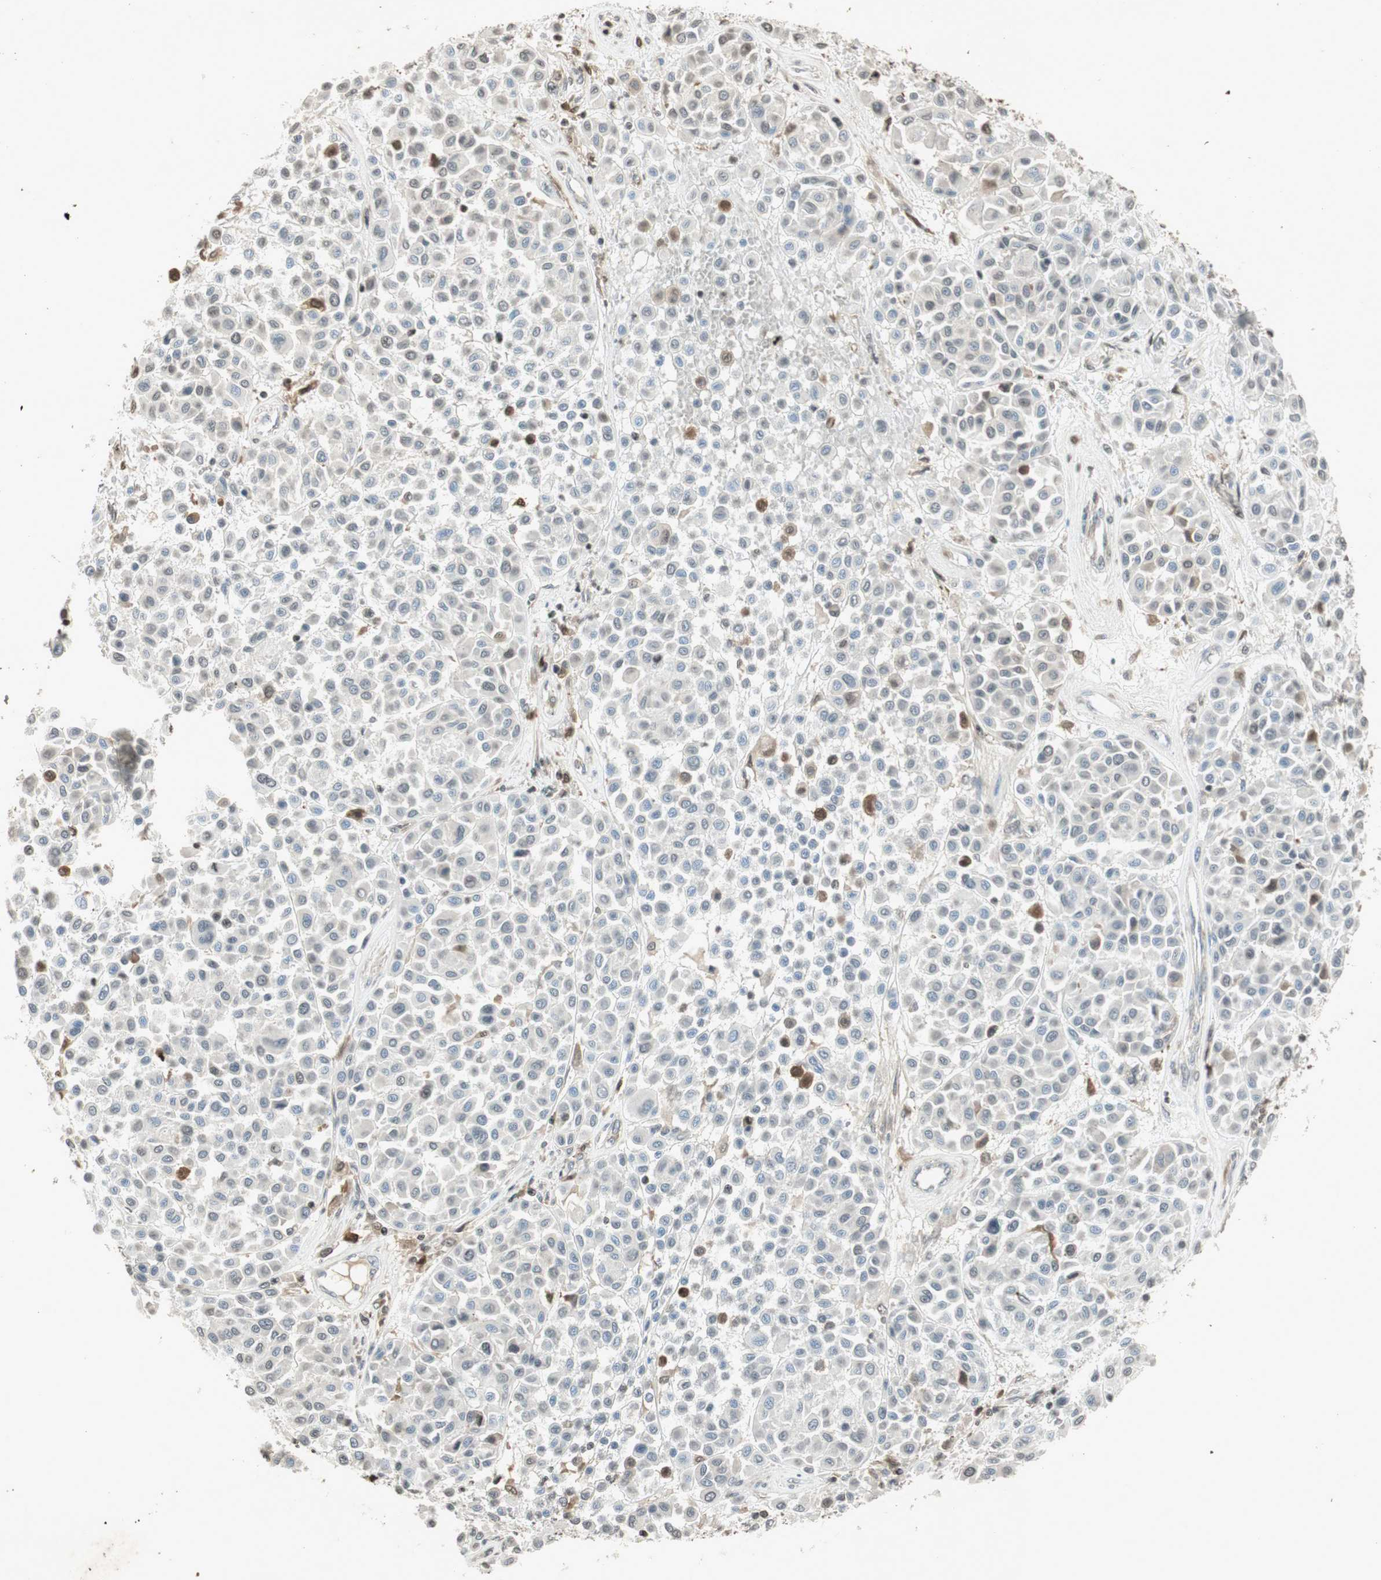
{"staining": {"intensity": "moderate", "quantity": "<25%", "location": "nuclear"}, "tissue": "melanoma", "cell_type": "Tumor cells", "image_type": "cancer", "snomed": [{"axis": "morphology", "description": "Malignant melanoma, Metastatic site"}, {"axis": "topography", "description": "Soft tissue"}], "caption": "Protein expression by immunohistochemistry demonstrates moderate nuclear staining in about <25% of tumor cells in melanoma. (IHC, brightfield microscopy, high magnification).", "gene": "PRKG1", "patient": {"sex": "male", "age": 41}}